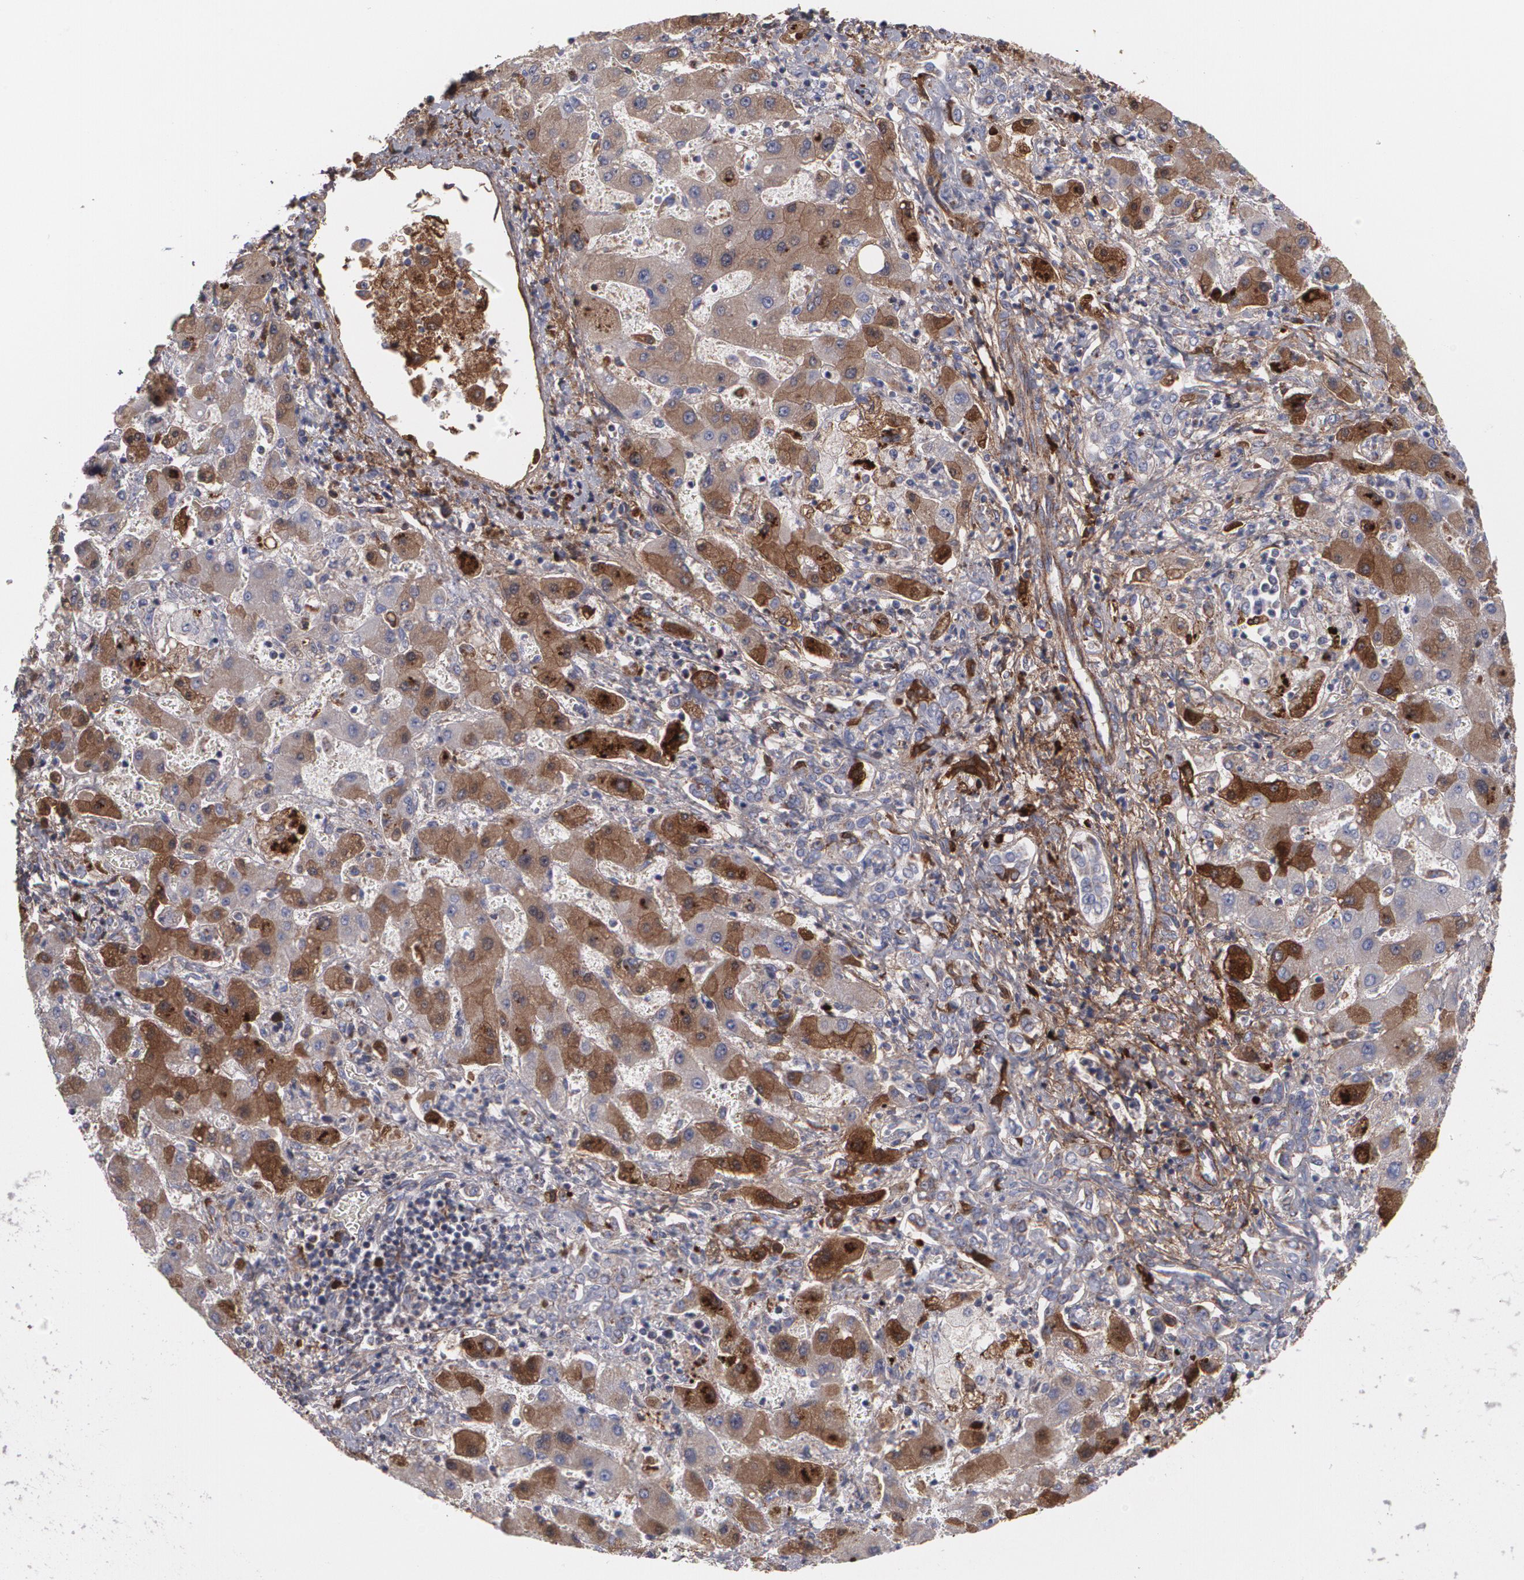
{"staining": {"intensity": "strong", "quantity": ">75%", "location": "cytoplasmic/membranous"}, "tissue": "liver cancer", "cell_type": "Tumor cells", "image_type": "cancer", "snomed": [{"axis": "morphology", "description": "Cholangiocarcinoma"}, {"axis": "topography", "description": "Liver"}], "caption": "A high-resolution histopathology image shows IHC staining of liver cancer (cholangiocarcinoma), which shows strong cytoplasmic/membranous positivity in approximately >75% of tumor cells.", "gene": "FBLN1", "patient": {"sex": "male", "age": 50}}